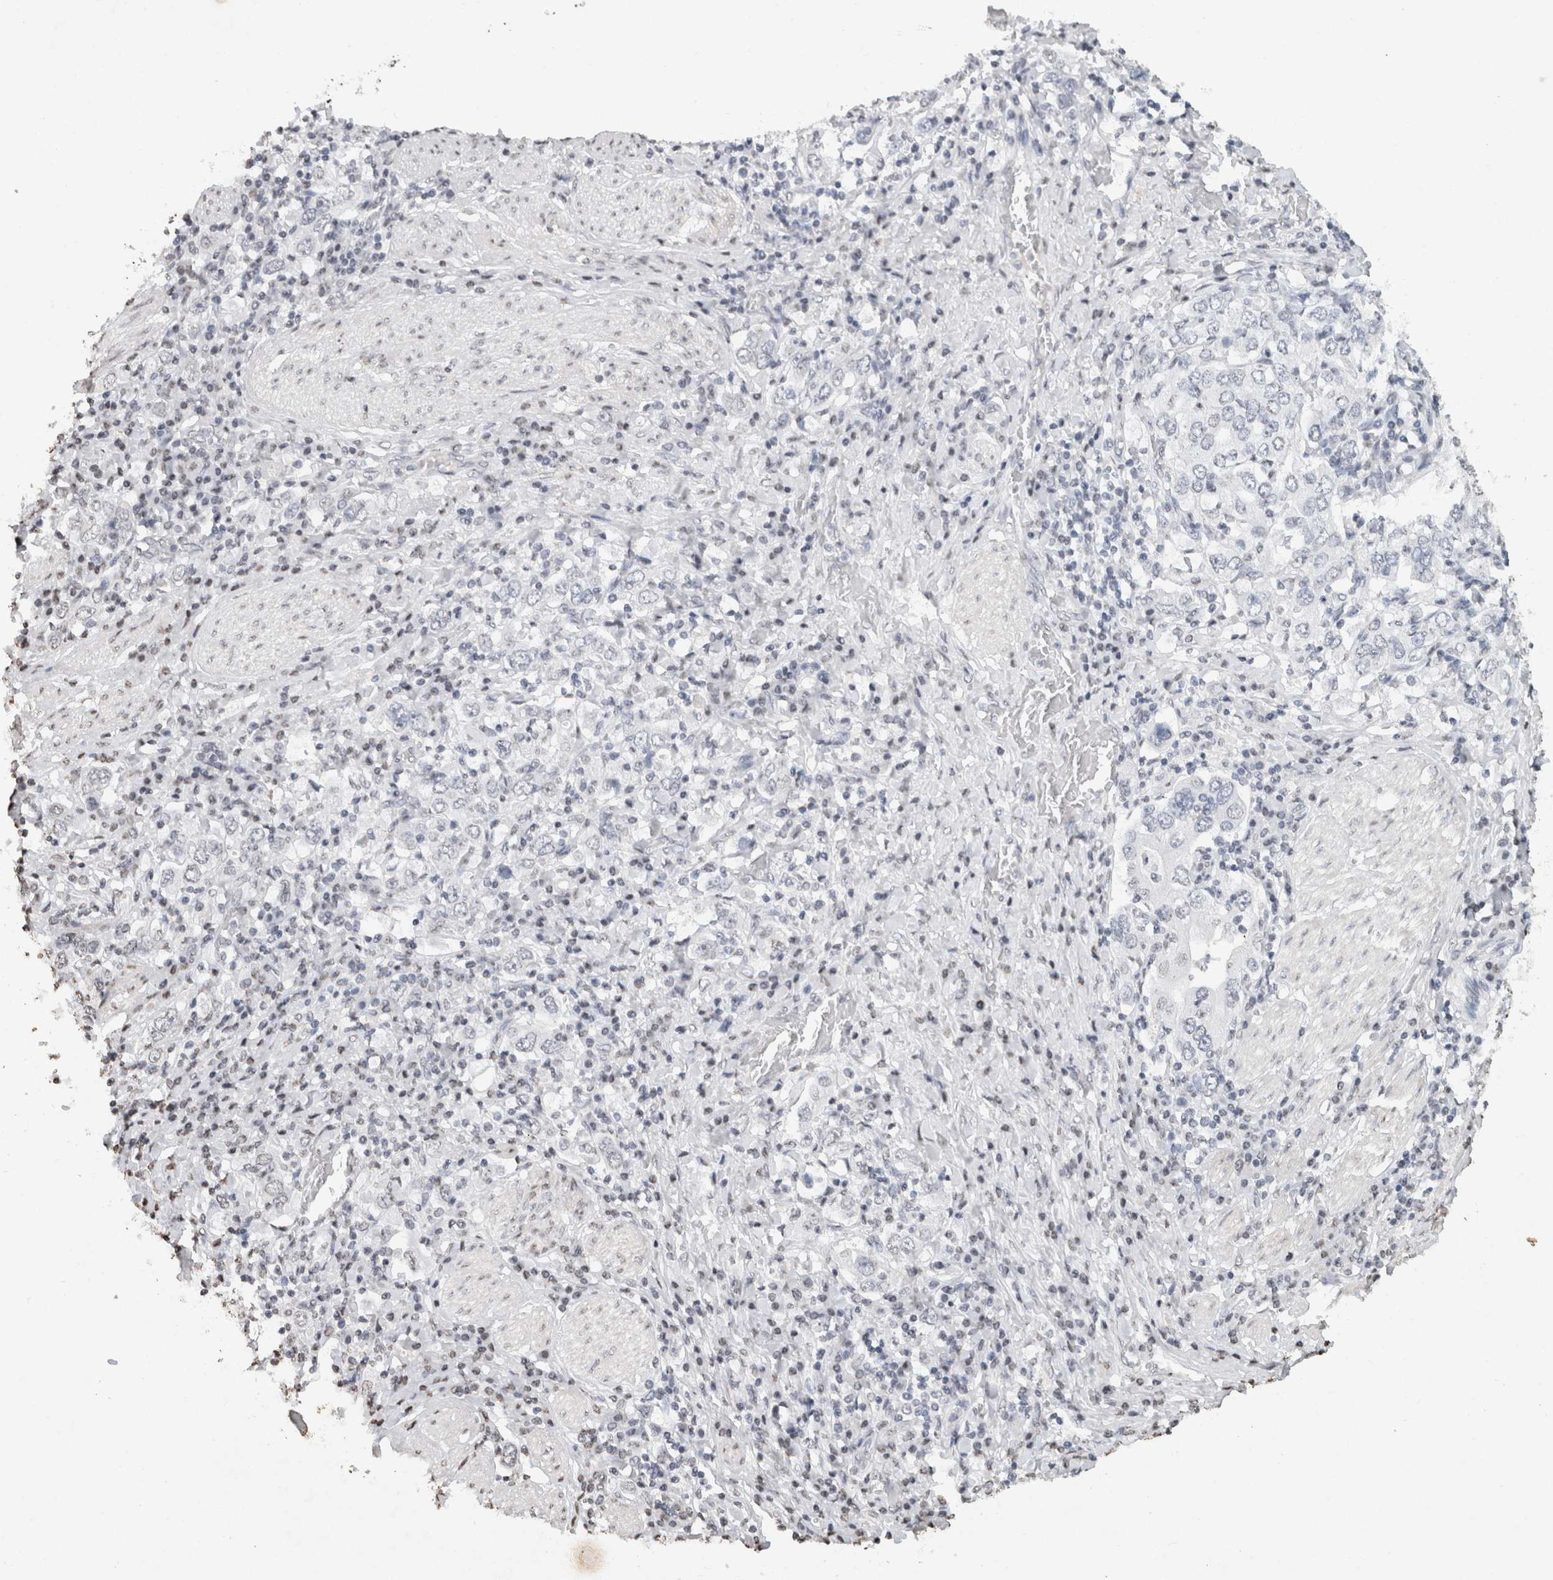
{"staining": {"intensity": "negative", "quantity": "none", "location": "none"}, "tissue": "stomach cancer", "cell_type": "Tumor cells", "image_type": "cancer", "snomed": [{"axis": "morphology", "description": "Adenocarcinoma, NOS"}, {"axis": "topography", "description": "Stomach, upper"}], "caption": "Immunohistochemical staining of stomach cancer demonstrates no significant positivity in tumor cells. Nuclei are stained in blue.", "gene": "CNTN1", "patient": {"sex": "male", "age": 62}}